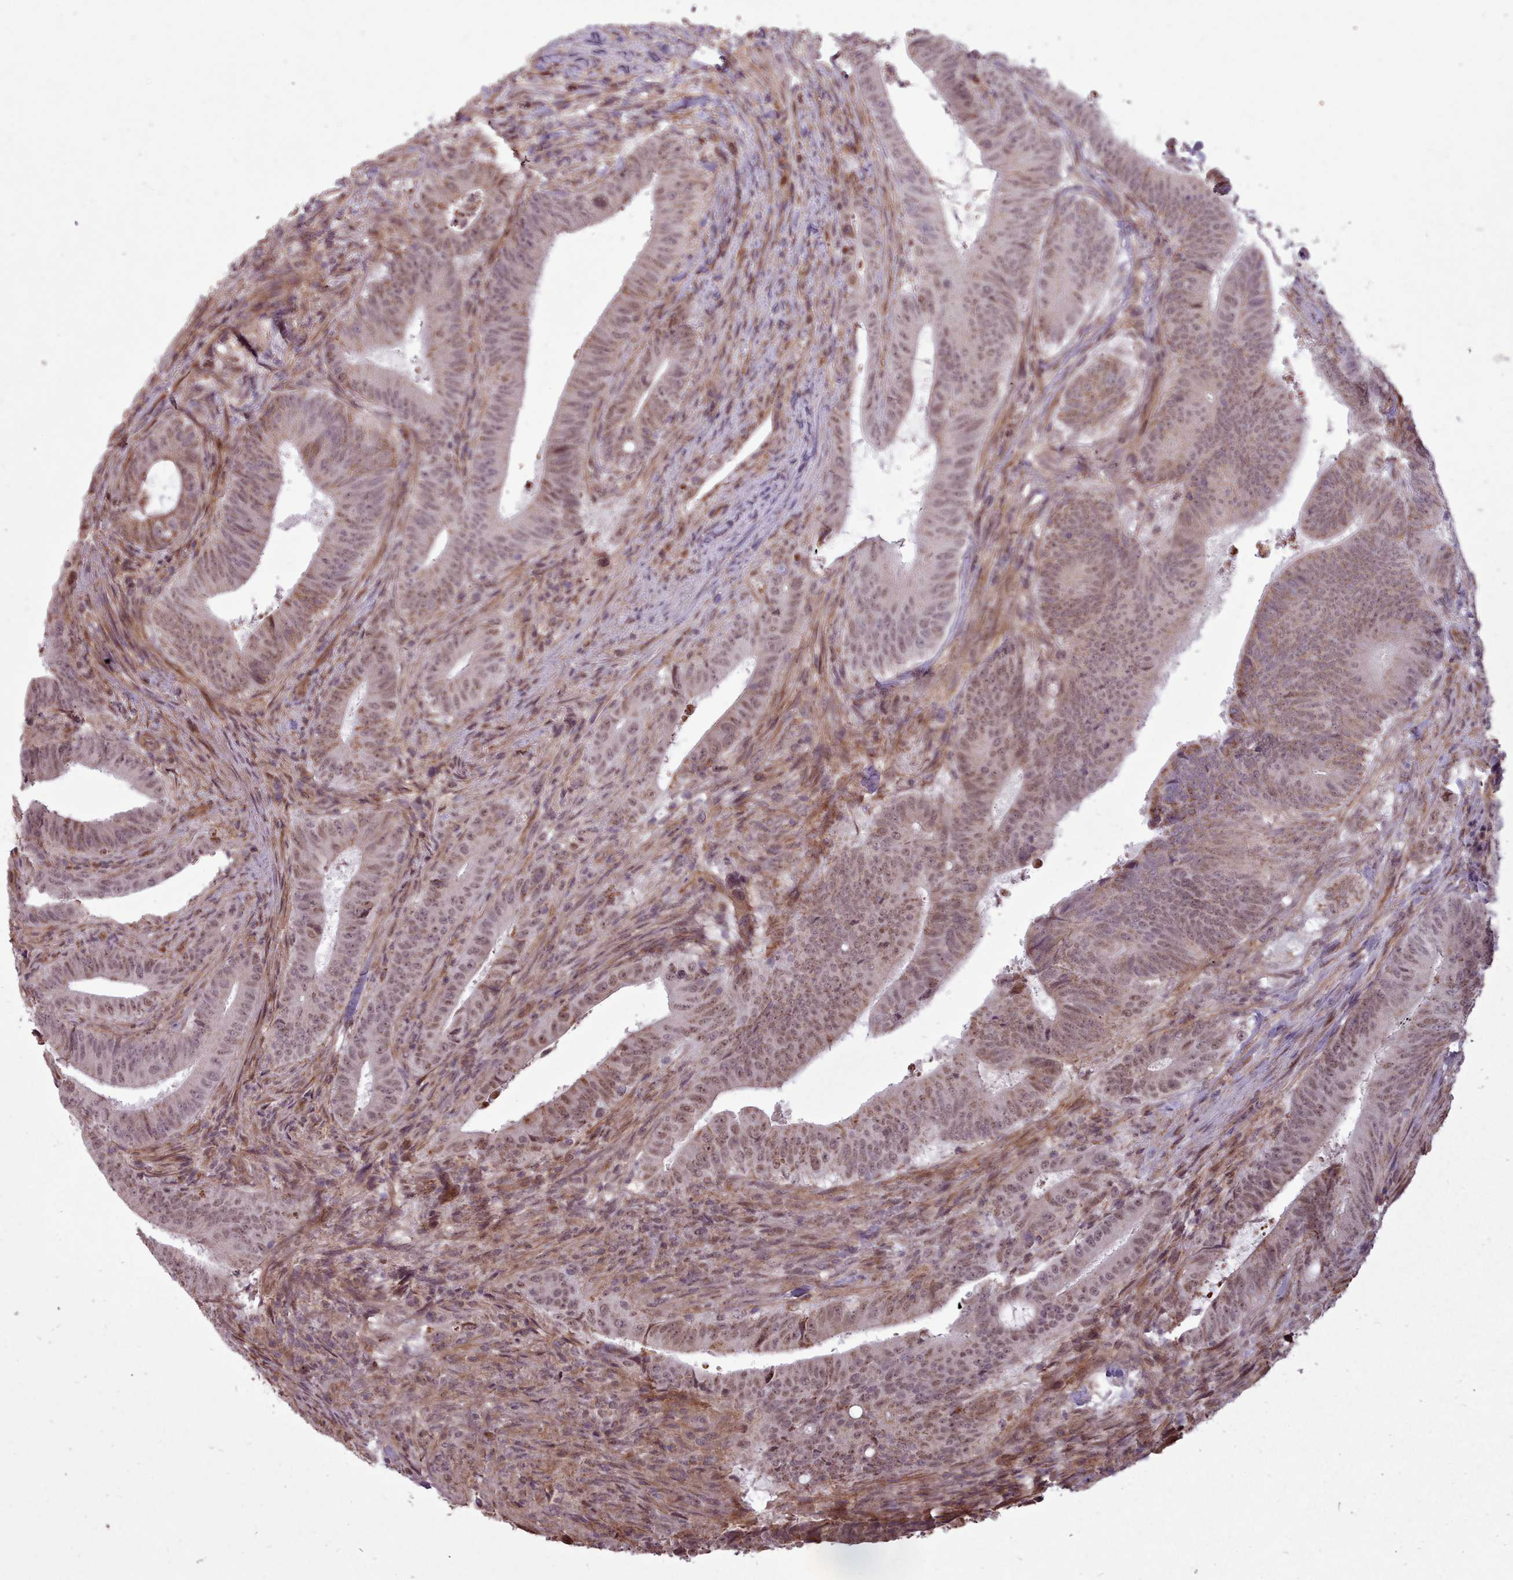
{"staining": {"intensity": "moderate", "quantity": ">75%", "location": "nuclear"}, "tissue": "colorectal cancer", "cell_type": "Tumor cells", "image_type": "cancer", "snomed": [{"axis": "morphology", "description": "Adenocarcinoma, NOS"}, {"axis": "topography", "description": "Colon"}], "caption": "Protein expression analysis of colorectal cancer reveals moderate nuclear expression in about >75% of tumor cells. (Brightfield microscopy of DAB IHC at high magnification).", "gene": "ZMYM4", "patient": {"sex": "female", "age": 43}}